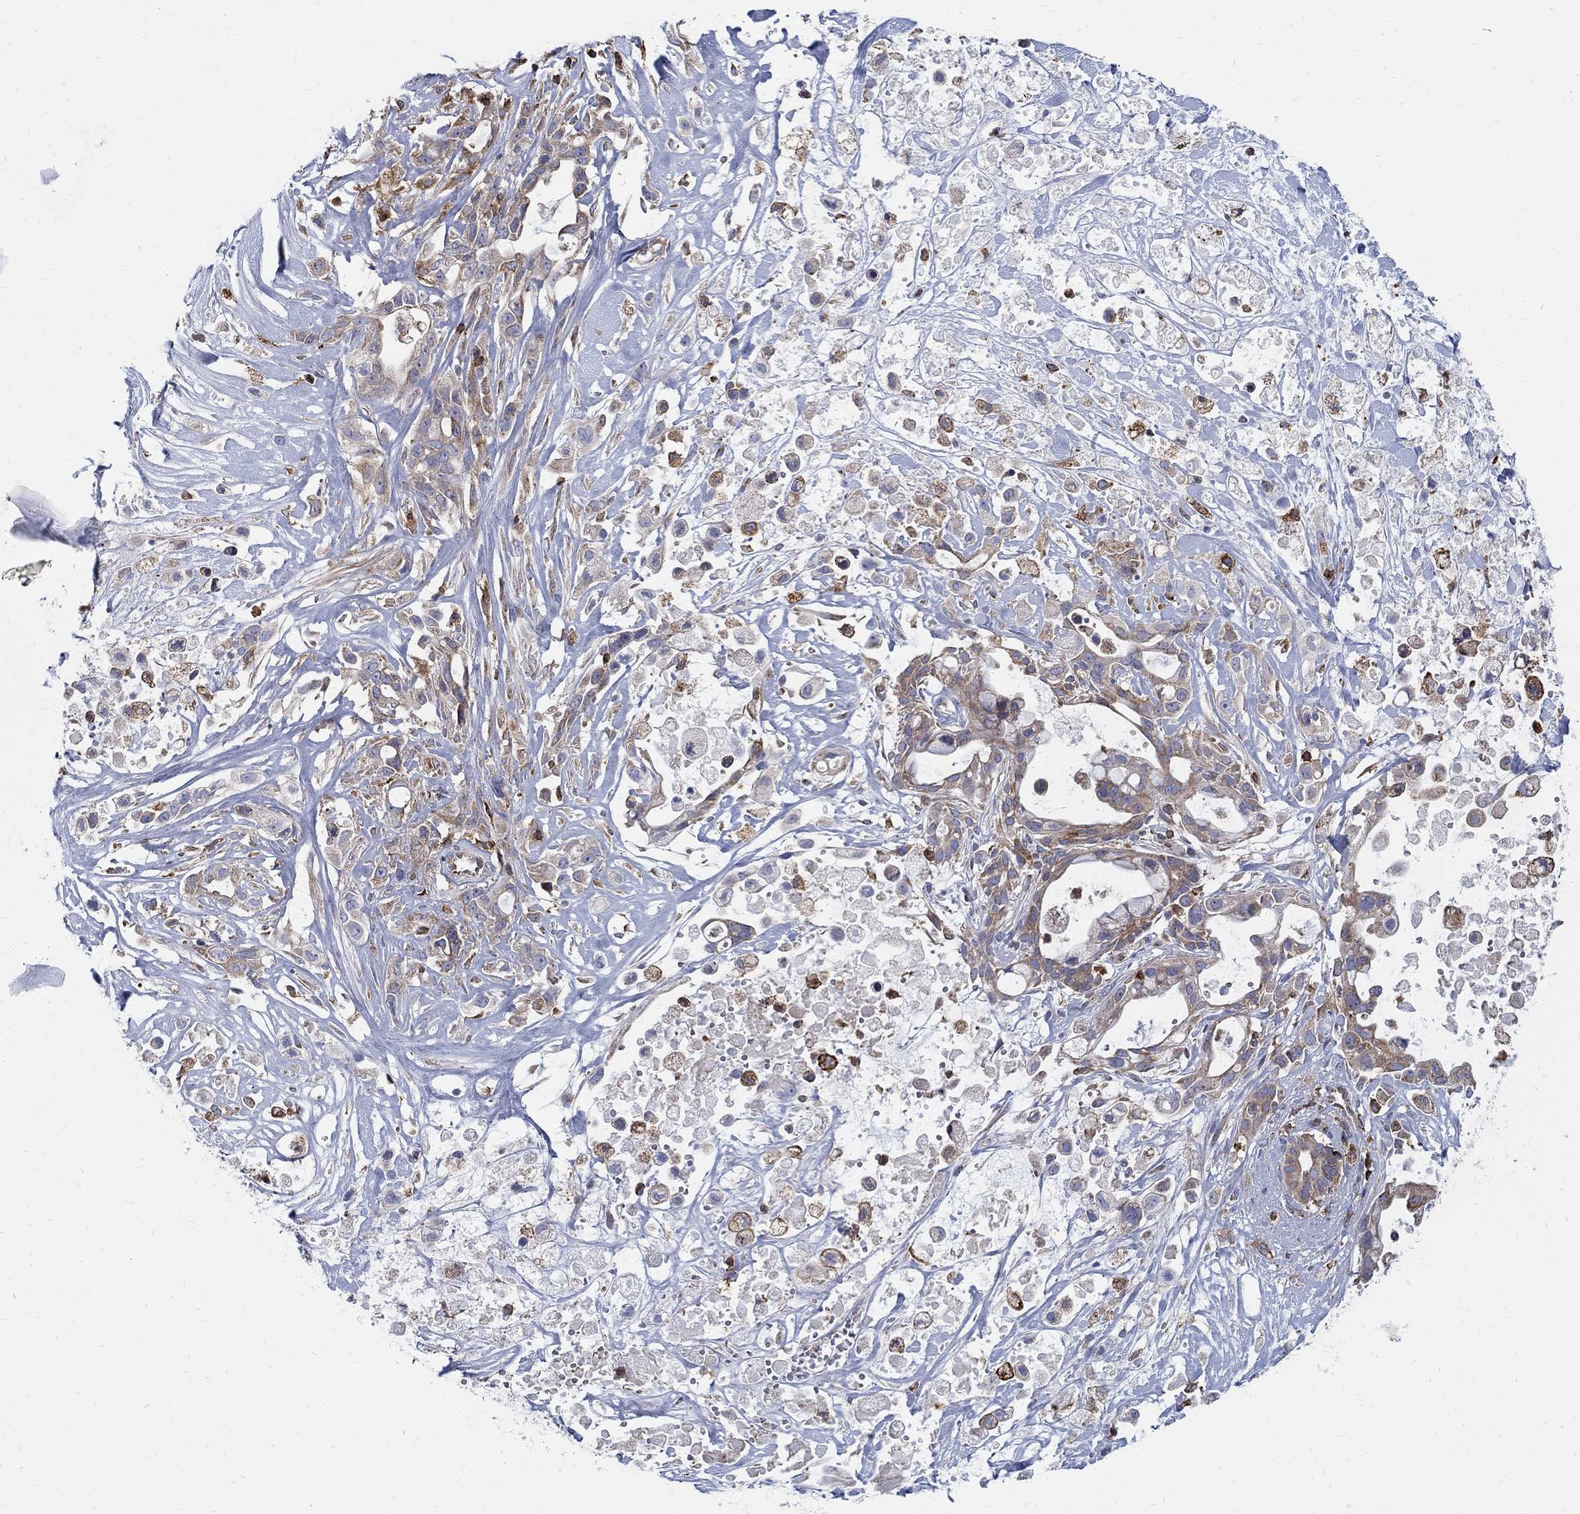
{"staining": {"intensity": "moderate", "quantity": "<25%", "location": "cytoplasmic/membranous"}, "tissue": "pancreatic cancer", "cell_type": "Tumor cells", "image_type": "cancer", "snomed": [{"axis": "morphology", "description": "Adenocarcinoma, NOS"}, {"axis": "topography", "description": "Pancreas"}], "caption": "Immunohistochemical staining of human pancreatic cancer (adenocarcinoma) shows moderate cytoplasmic/membranous protein expression in about <25% of tumor cells.", "gene": "AGAP2", "patient": {"sex": "male", "age": 44}}